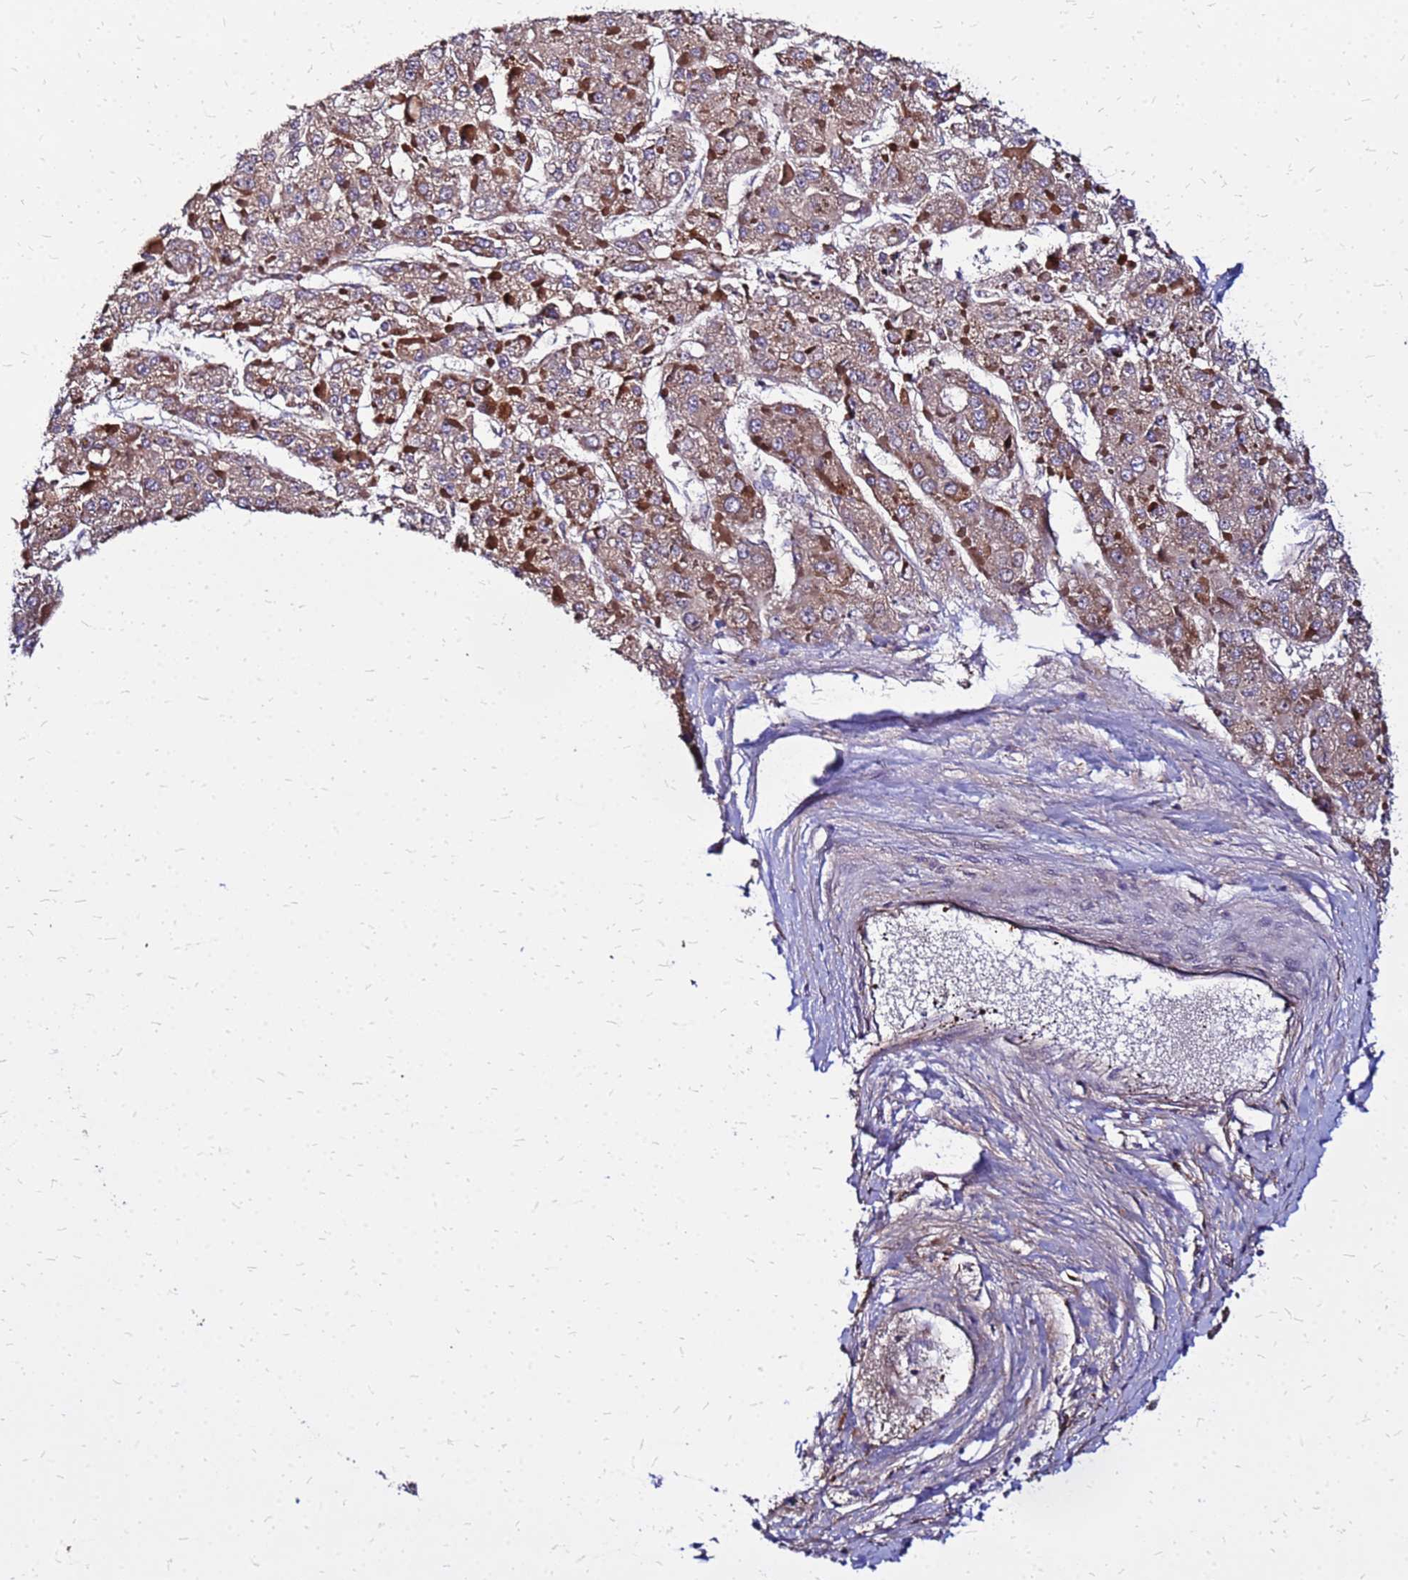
{"staining": {"intensity": "moderate", "quantity": ">75%", "location": "cytoplasmic/membranous"}, "tissue": "liver cancer", "cell_type": "Tumor cells", "image_type": "cancer", "snomed": [{"axis": "morphology", "description": "Carcinoma, Hepatocellular, NOS"}, {"axis": "topography", "description": "Liver"}], "caption": "There is medium levels of moderate cytoplasmic/membranous expression in tumor cells of liver cancer, as demonstrated by immunohistochemical staining (brown color).", "gene": "VMO1", "patient": {"sex": "female", "age": 73}}